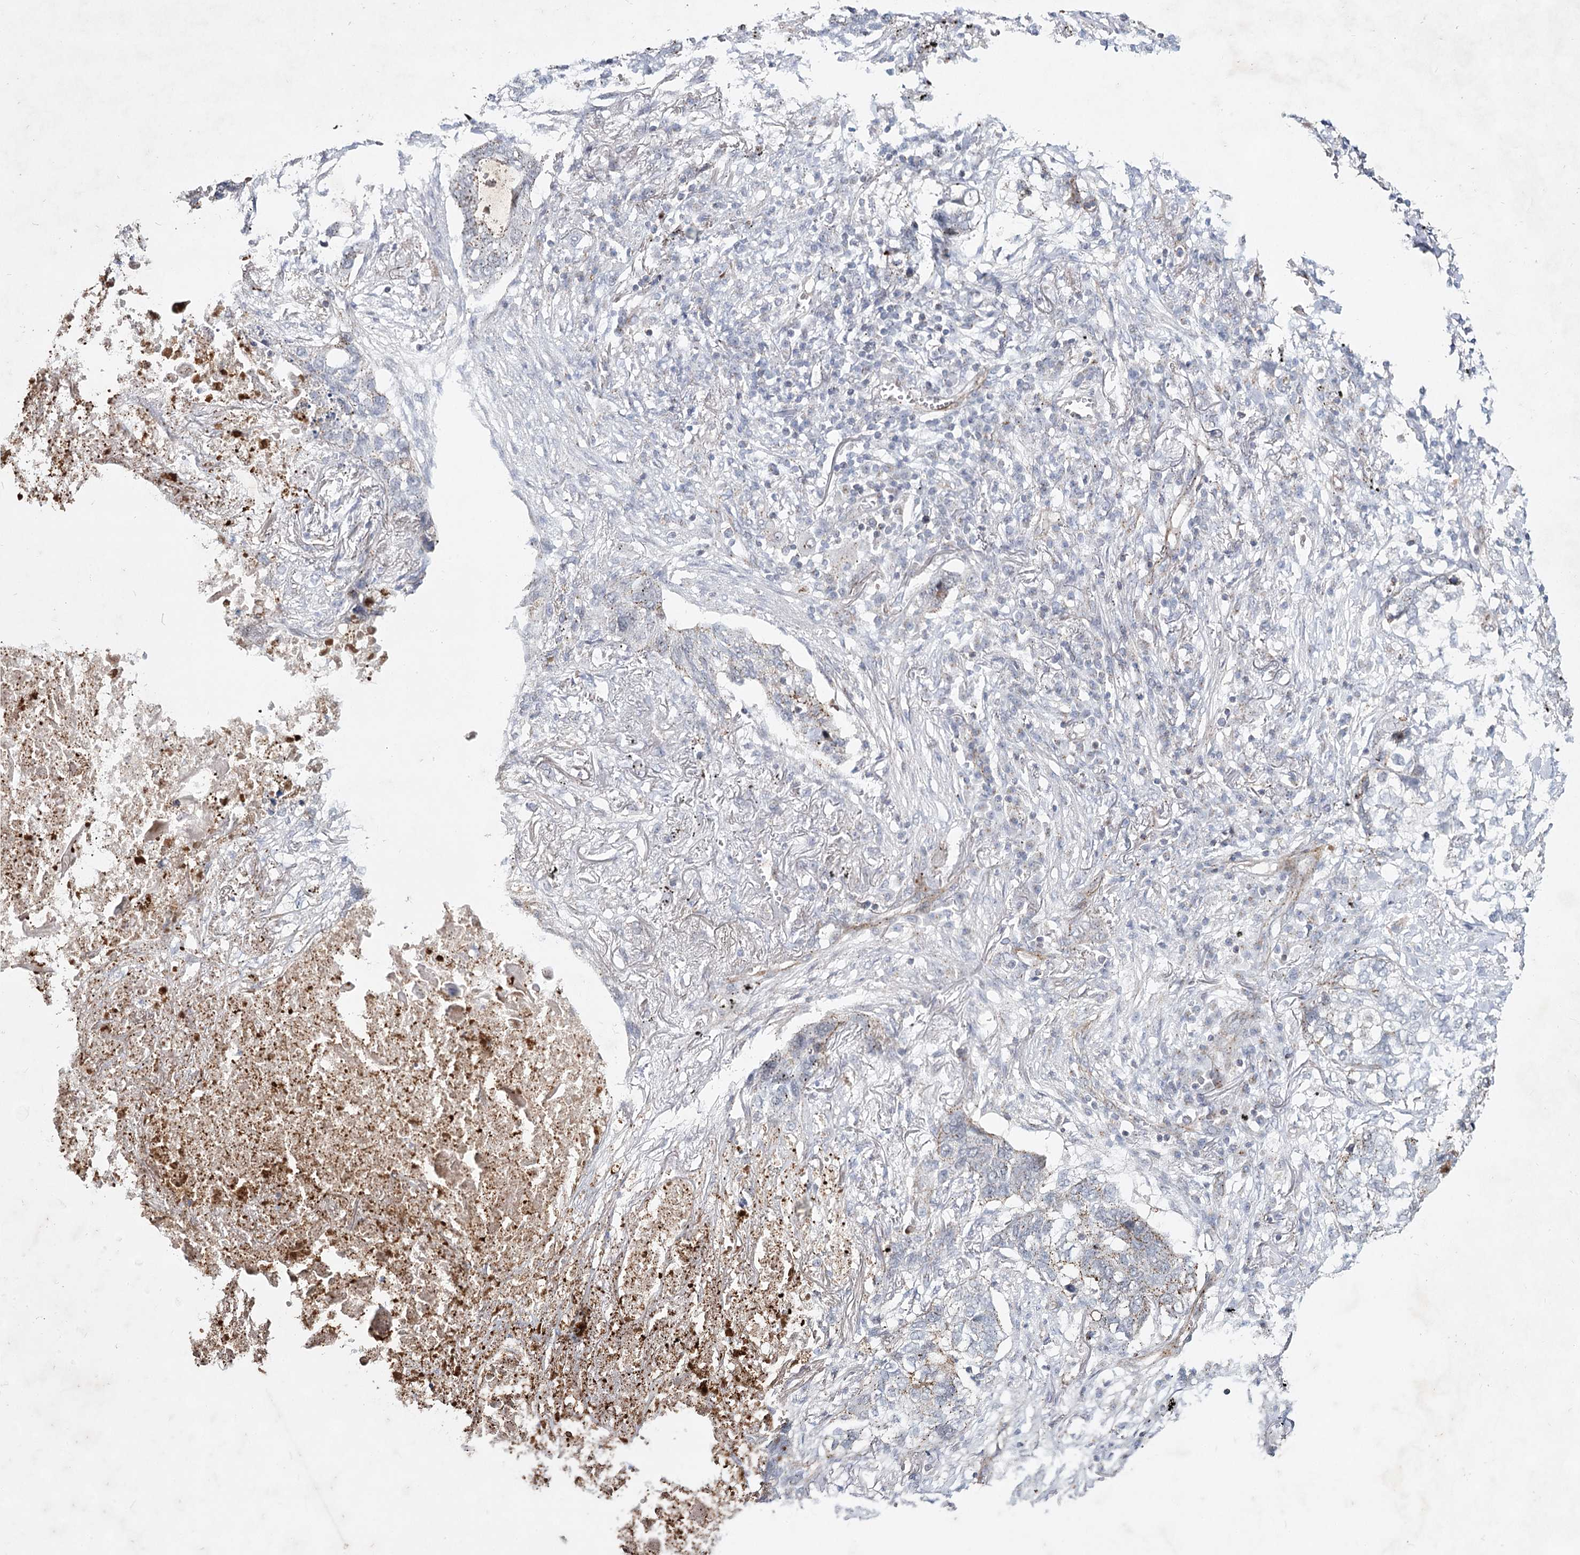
{"staining": {"intensity": "moderate", "quantity": "<25%", "location": "cytoplasmic/membranous"}, "tissue": "lung cancer", "cell_type": "Tumor cells", "image_type": "cancer", "snomed": [{"axis": "morphology", "description": "Squamous cell carcinoma, NOS"}, {"axis": "topography", "description": "Lung"}], "caption": "Protein staining shows moderate cytoplasmic/membranous expression in about <25% of tumor cells in lung cancer.", "gene": "ATL2", "patient": {"sex": "female", "age": 63}}